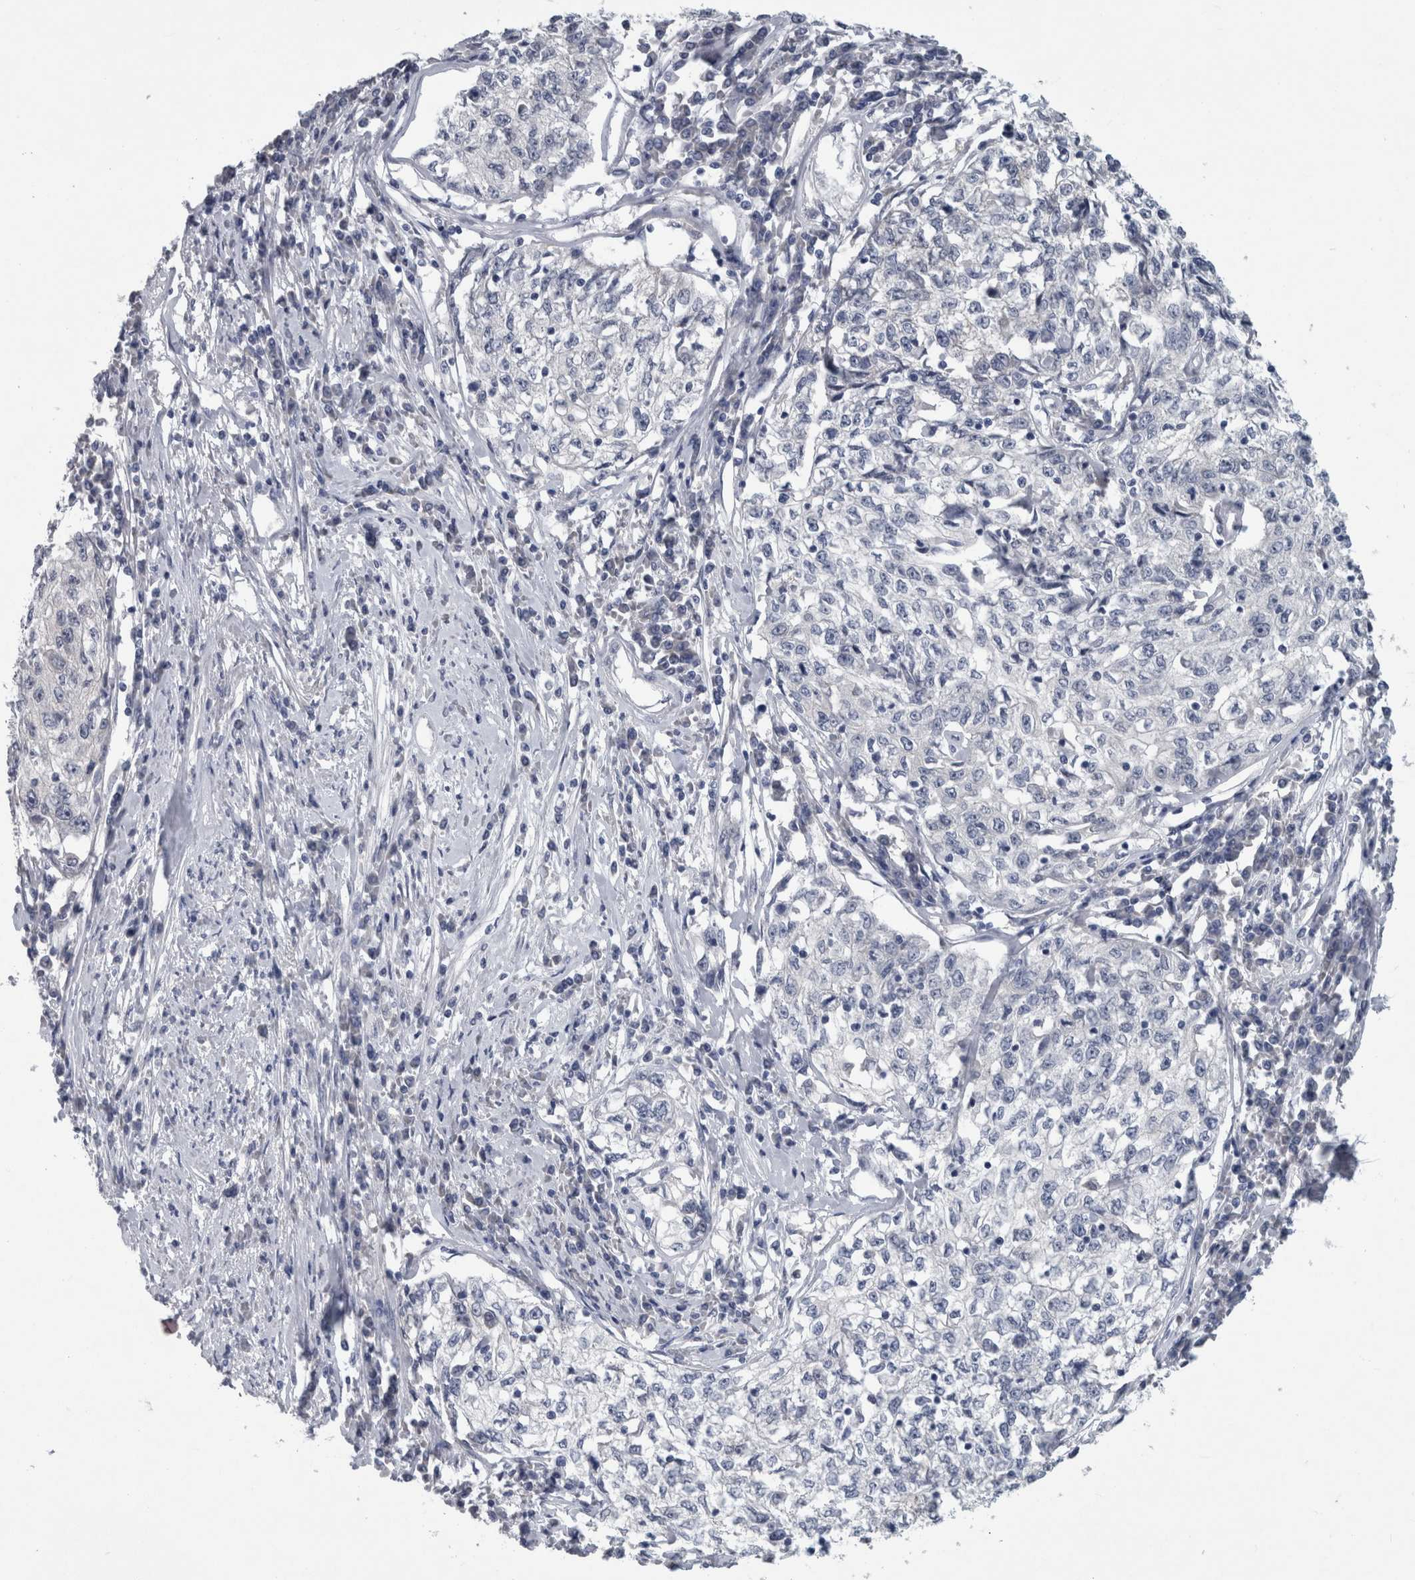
{"staining": {"intensity": "negative", "quantity": "none", "location": "none"}, "tissue": "cervical cancer", "cell_type": "Tumor cells", "image_type": "cancer", "snomed": [{"axis": "morphology", "description": "Squamous cell carcinoma, NOS"}, {"axis": "topography", "description": "Cervix"}], "caption": "DAB immunohistochemical staining of cervical squamous cell carcinoma exhibits no significant expression in tumor cells. Brightfield microscopy of IHC stained with DAB (brown) and hematoxylin (blue), captured at high magnification.", "gene": "FAM83H", "patient": {"sex": "female", "age": 57}}